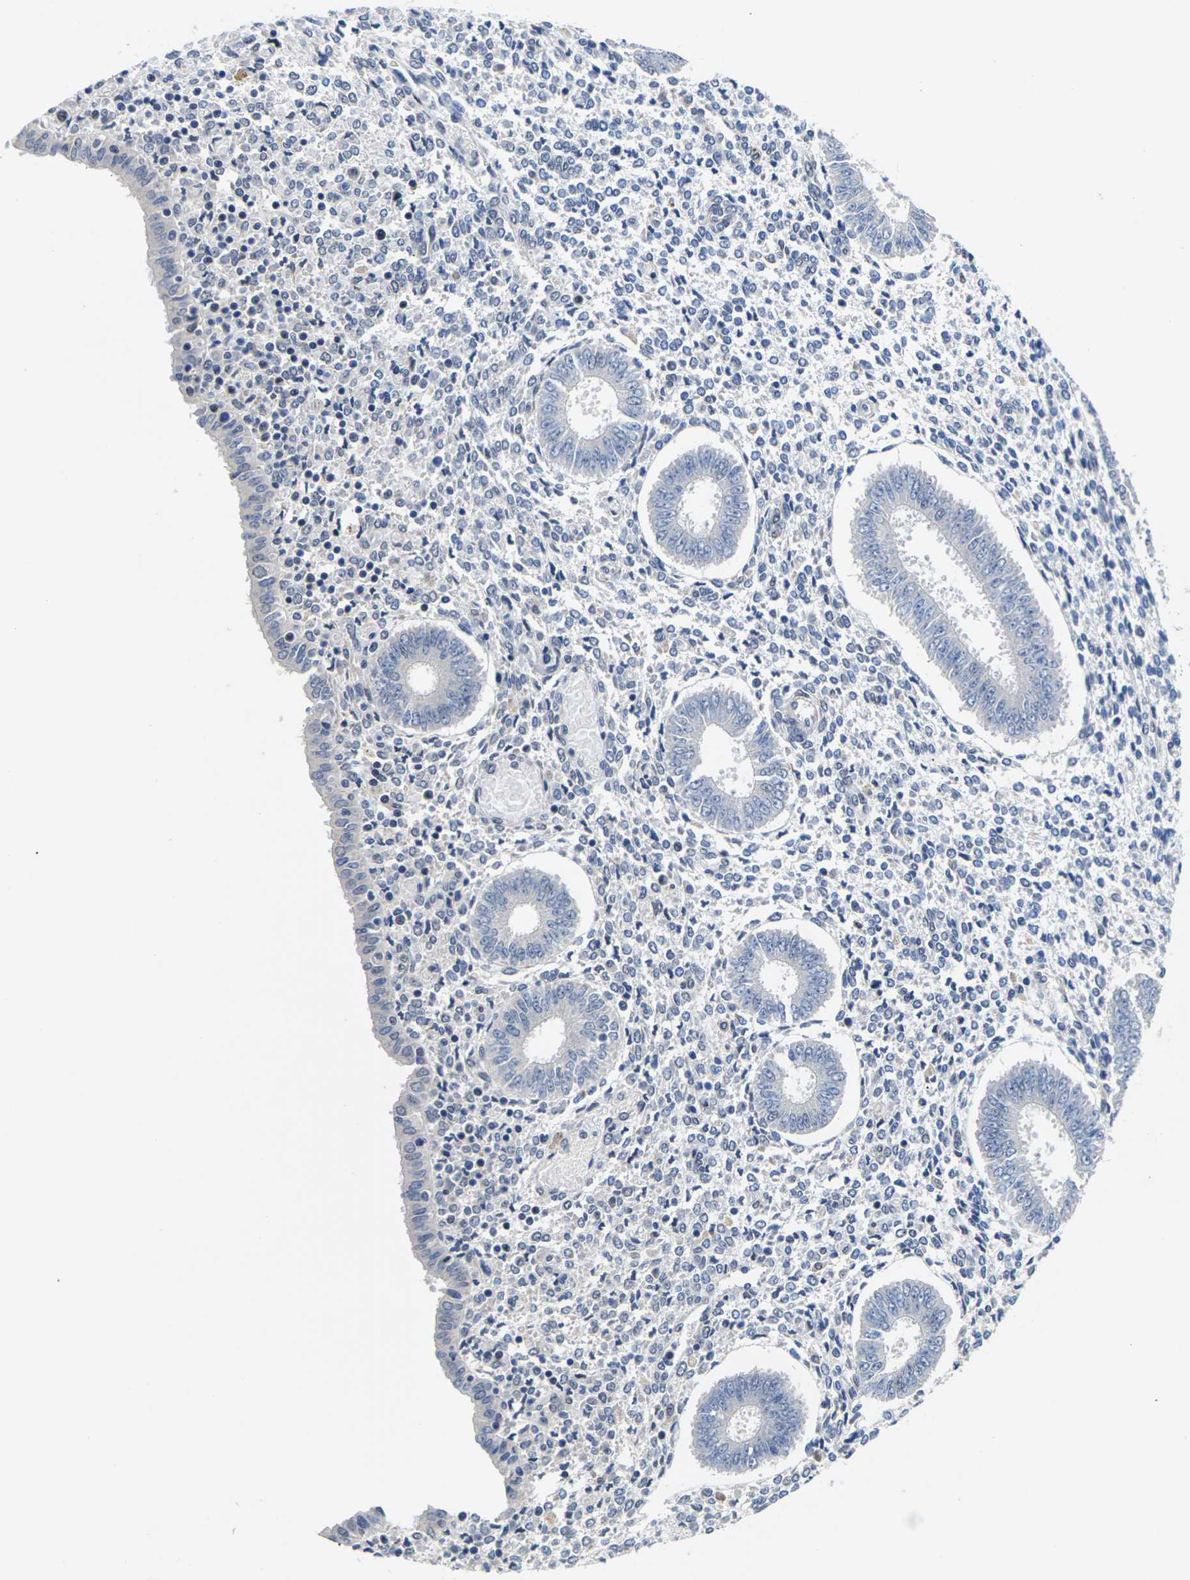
{"staining": {"intensity": "negative", "quantity": "none", "location": "none"}, "tissue": "endometrium", "cell_type": "Cells in endometrial stroma", "image_type": "normal", "snomed": [{"axis": "morphology", "description": "Normal tissue, NOS"}, {"axis": "topography", "description": "Endometrium"}], "caption": "Immunohistochemistry photomicrograph of benign endometrium: endometrium stained with DAB reveals no significant protein positivity in cells in endometrial stroma. (Brightfield microscopy of DAB immunohistochemistry (IHC) at high magnification).", "gene": "ST6GAL2", "patient": {"sex": "female", "age": 35}}